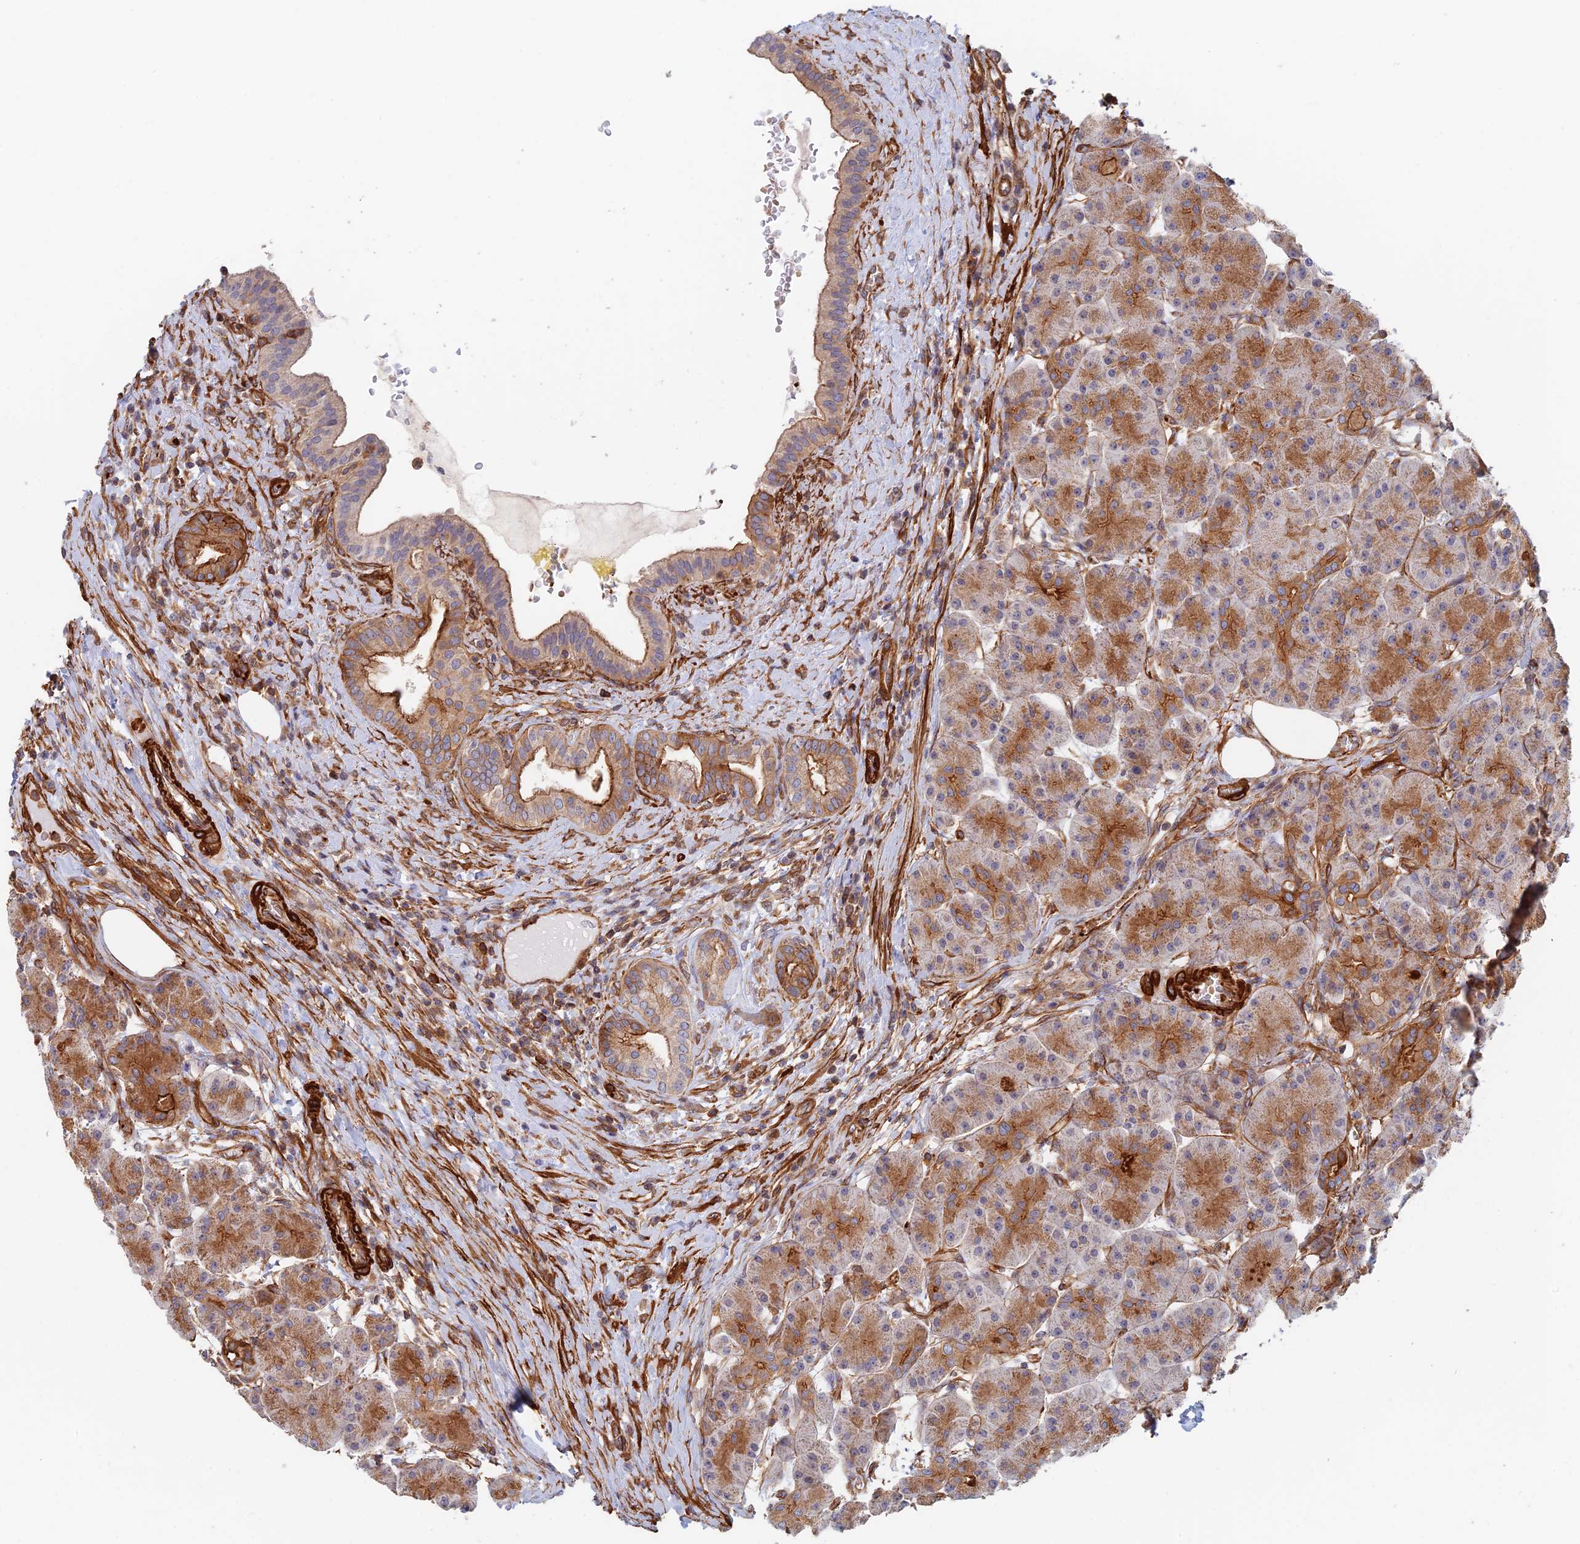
{"staining": {"intensity": "strong", "quantity": ">75%", "location": "cytoplasmic/membranous"}, "tissue": "pancreas", "cell_type": "Exocrine glandular cells", "image_type": "normal", "snomed": [{"axis": "morphology", "description": "Normal tissue, NOS"}, {"axis": "topography", "description": "Pancreas"}], "caption": "Brown immunohistochemical staining in unremarkable human pancreas shows strong cytoplasmic/membranous positivity in approximately >75% of exocrine glandular cells.", "gene": "PAK4", "patient": {"sex": "male", "age": 63}}